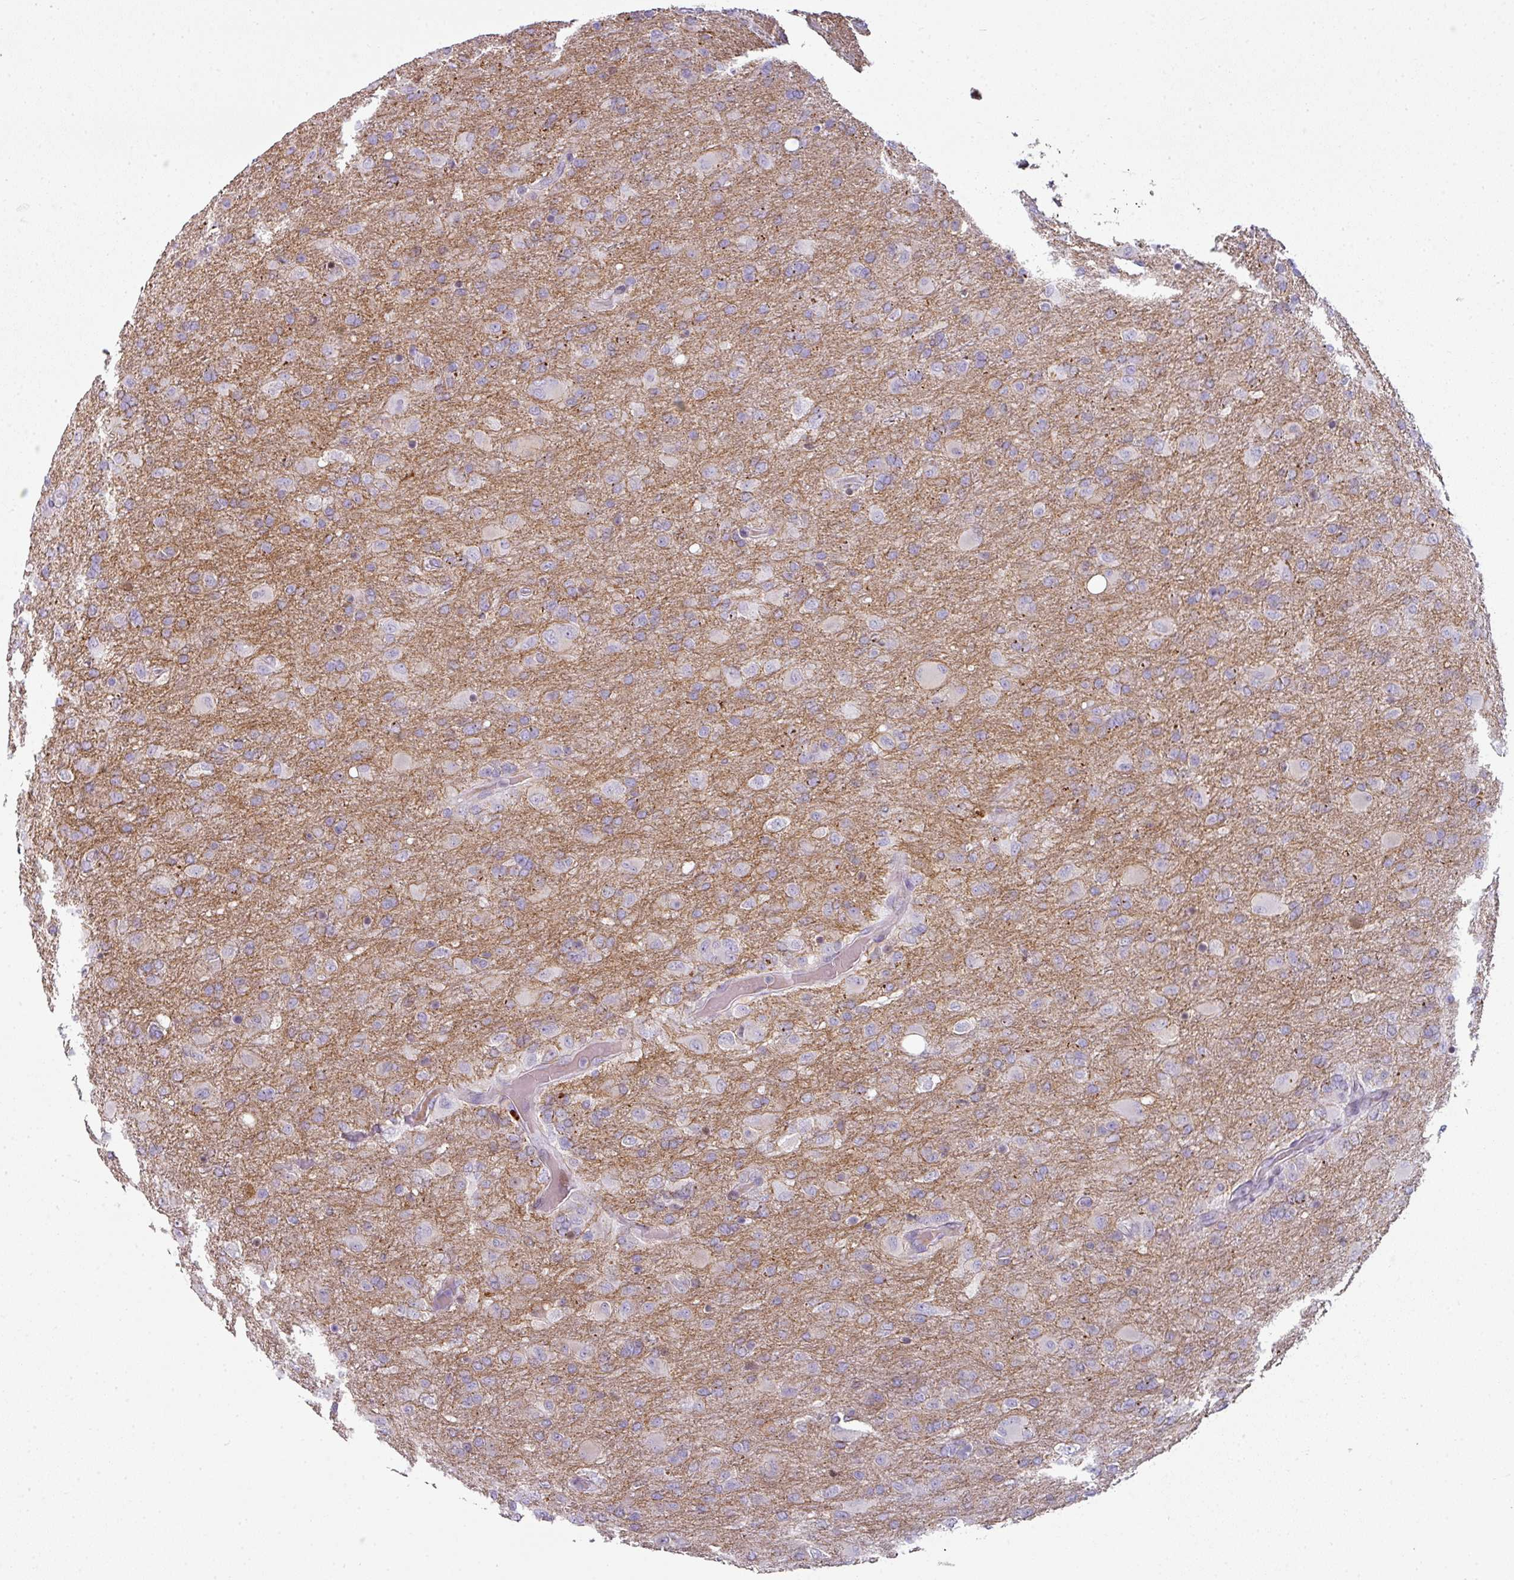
{"staining": {"intensity": "moderate", "quantity": "<25%", "location": "cytoplasmic/membranous"}, "tissue": "glioma", "cell_type": "Tumor cells", "image_type": "cancer", "snomed": [{"axis": "morphology", "description": "Glioma, malignant, Low grade"}, {"axis": "topography", "description": "Brain"}], "caption": "IHC histopathology image of human malignant glioma (low-grade) stained for a protein (brown), which reveals low levels of moderate cytoplasmic/membranous positivity in about <25% of tumor cells.", "gene": "SYT8", "patient": {"sex": "male", "age": 65}}